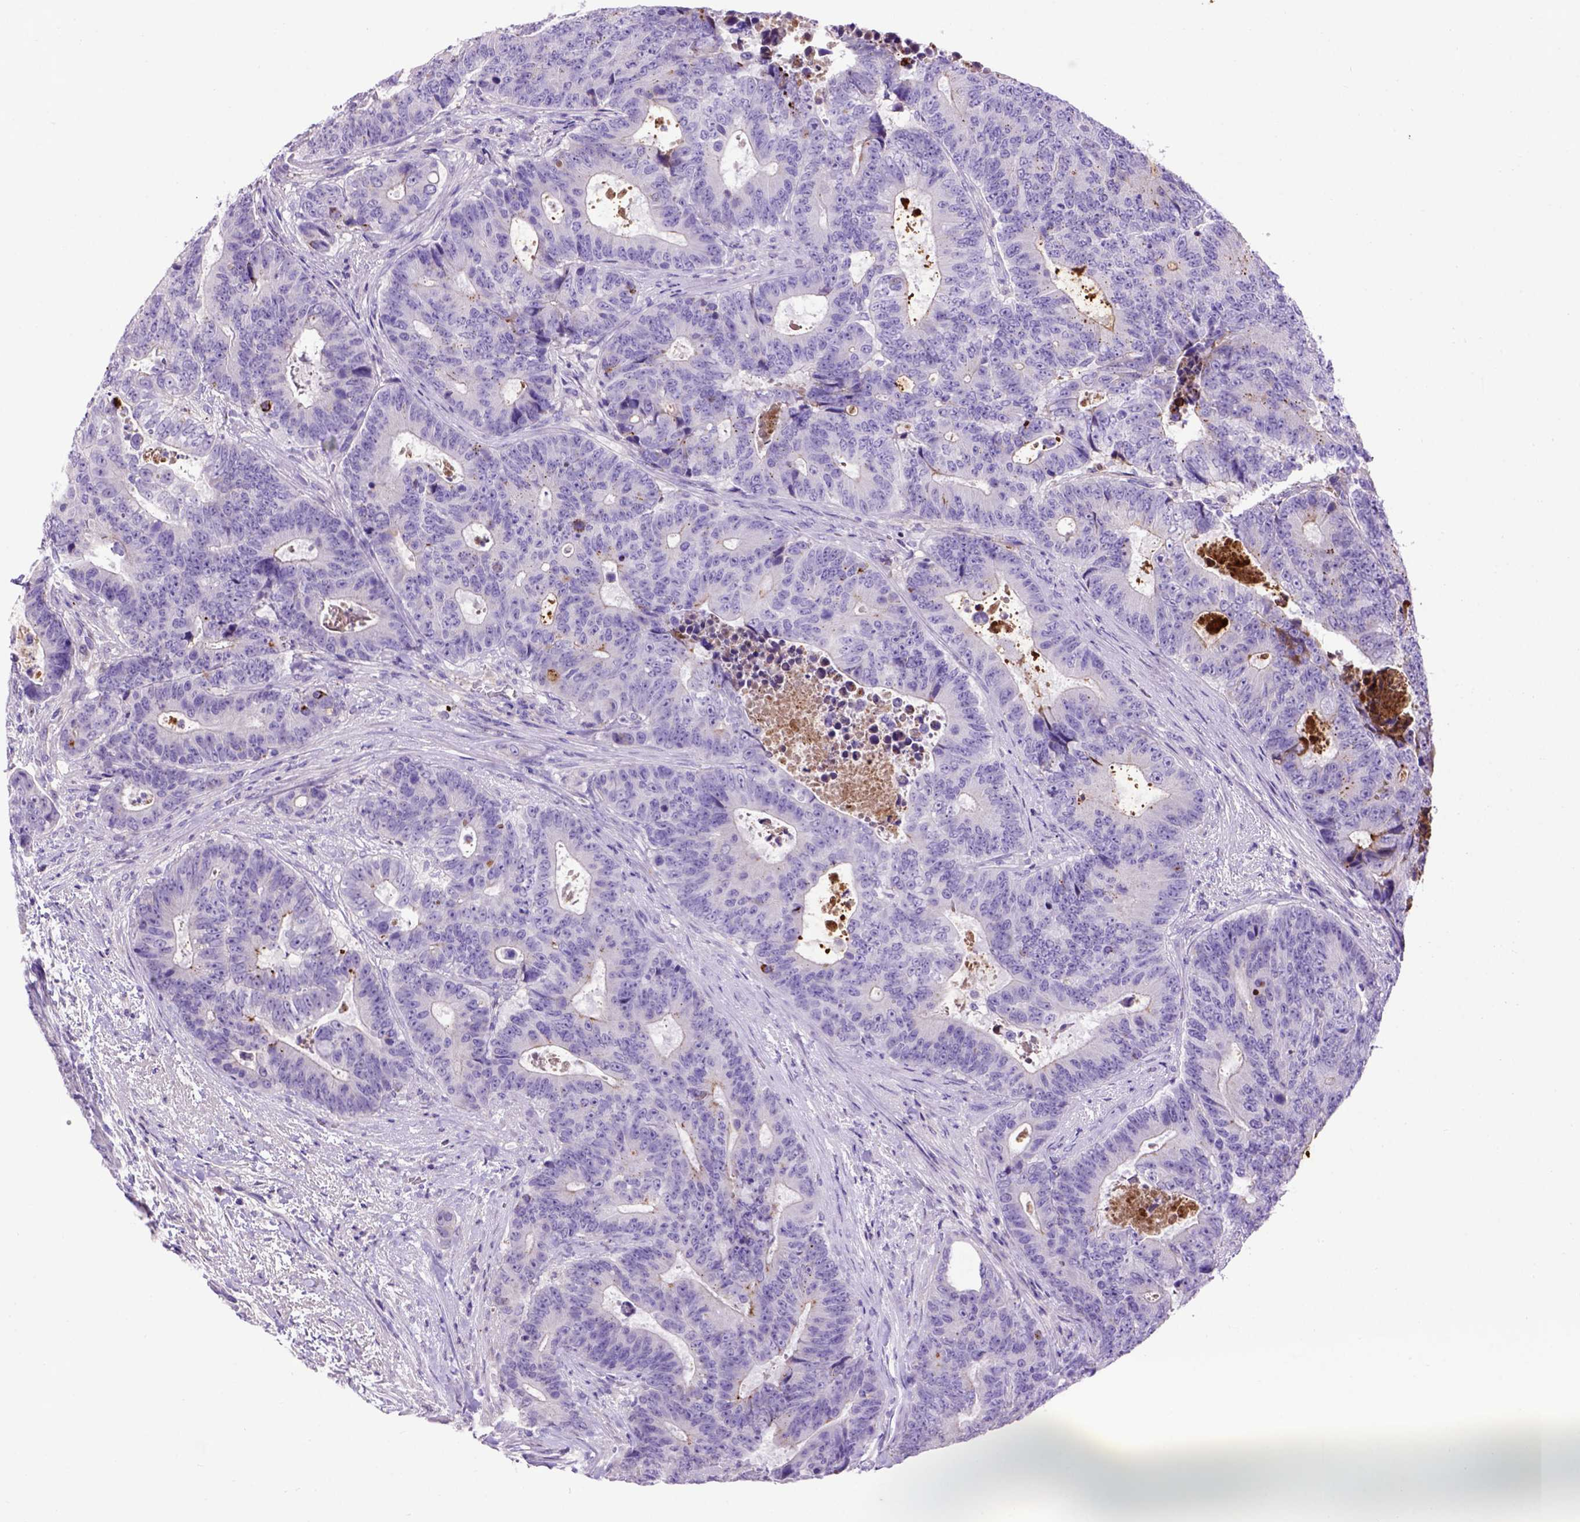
{"staining": {"intensity": "negative", "quantity": "none", "location": "none"}, "tissue": "colorectal cancer", "cell_type": "Tumor cells", "image_type": "cancer", "snomed": [{"axis": "morphology", "description": "Adenocarcinoma, NOS"}, {"axis": "topography", "description": "Colon"}], "caption": "This is a photomicrograph of immunohistochemistry (IHC) staining of colorectal adenocarcinoma, which shows no staining in tumor cells.", "gene": "ADAM12", "patient": {"sex": "female", "age": 48}}